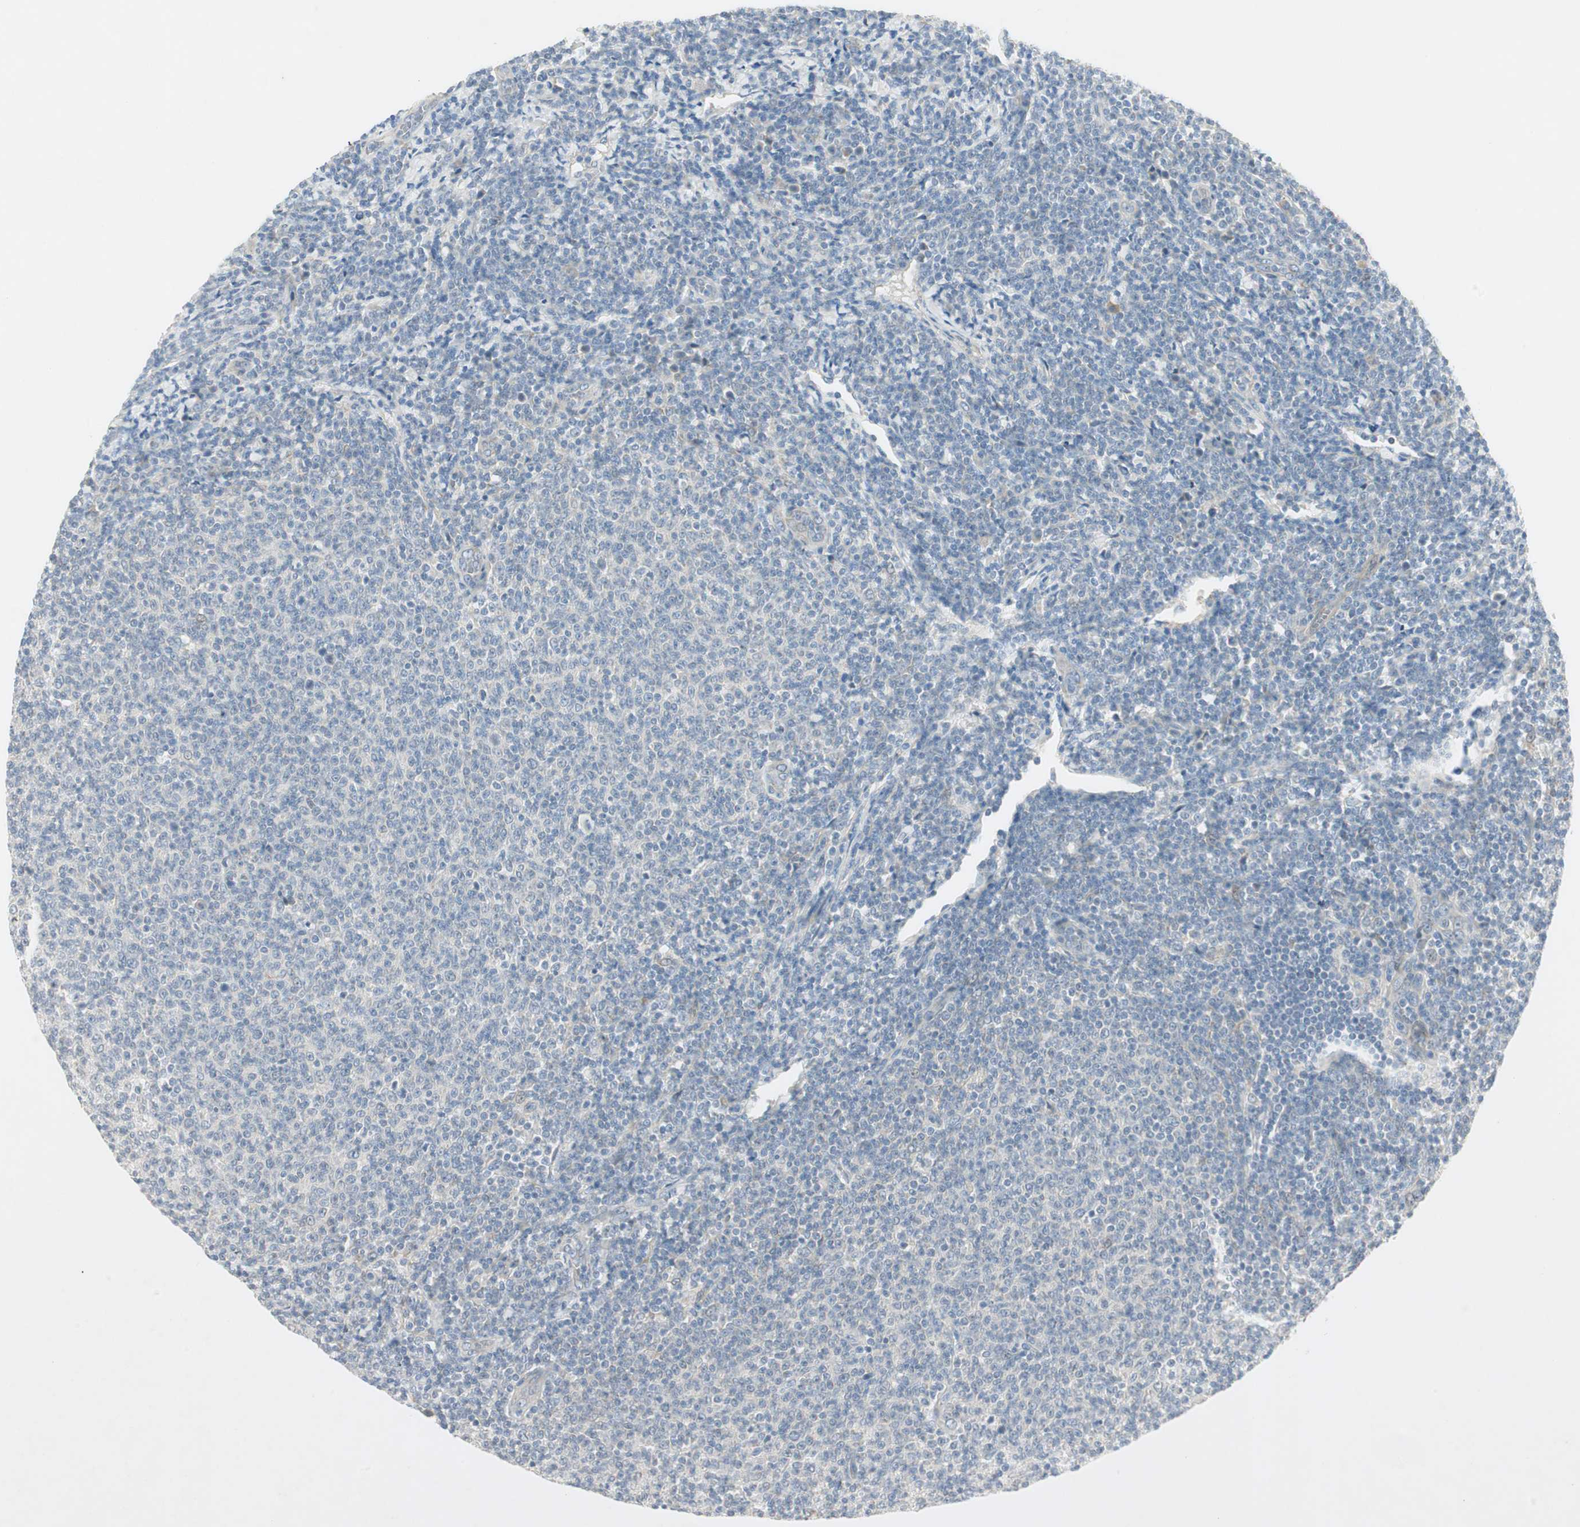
{"staining": {"intensity": "negative", "quantity": "none", "location": "none"}, "tissue": "lymphoma", "cell_type": "Tumor cells", "image_type": "cancer", "snomed": [{"axis": "morphology", "description": "Malignant lymphoma, non-Hodgkin's type, Low grade"}, {"axis": "topography", "description": "Lymph node"}], "caption": "The IHC histopathology image has no significant expression in tumor cells of lymphoma tissue.", "gene": "STON1-GTF2A1L", "patient": {"sex": "male", "age": 66}}